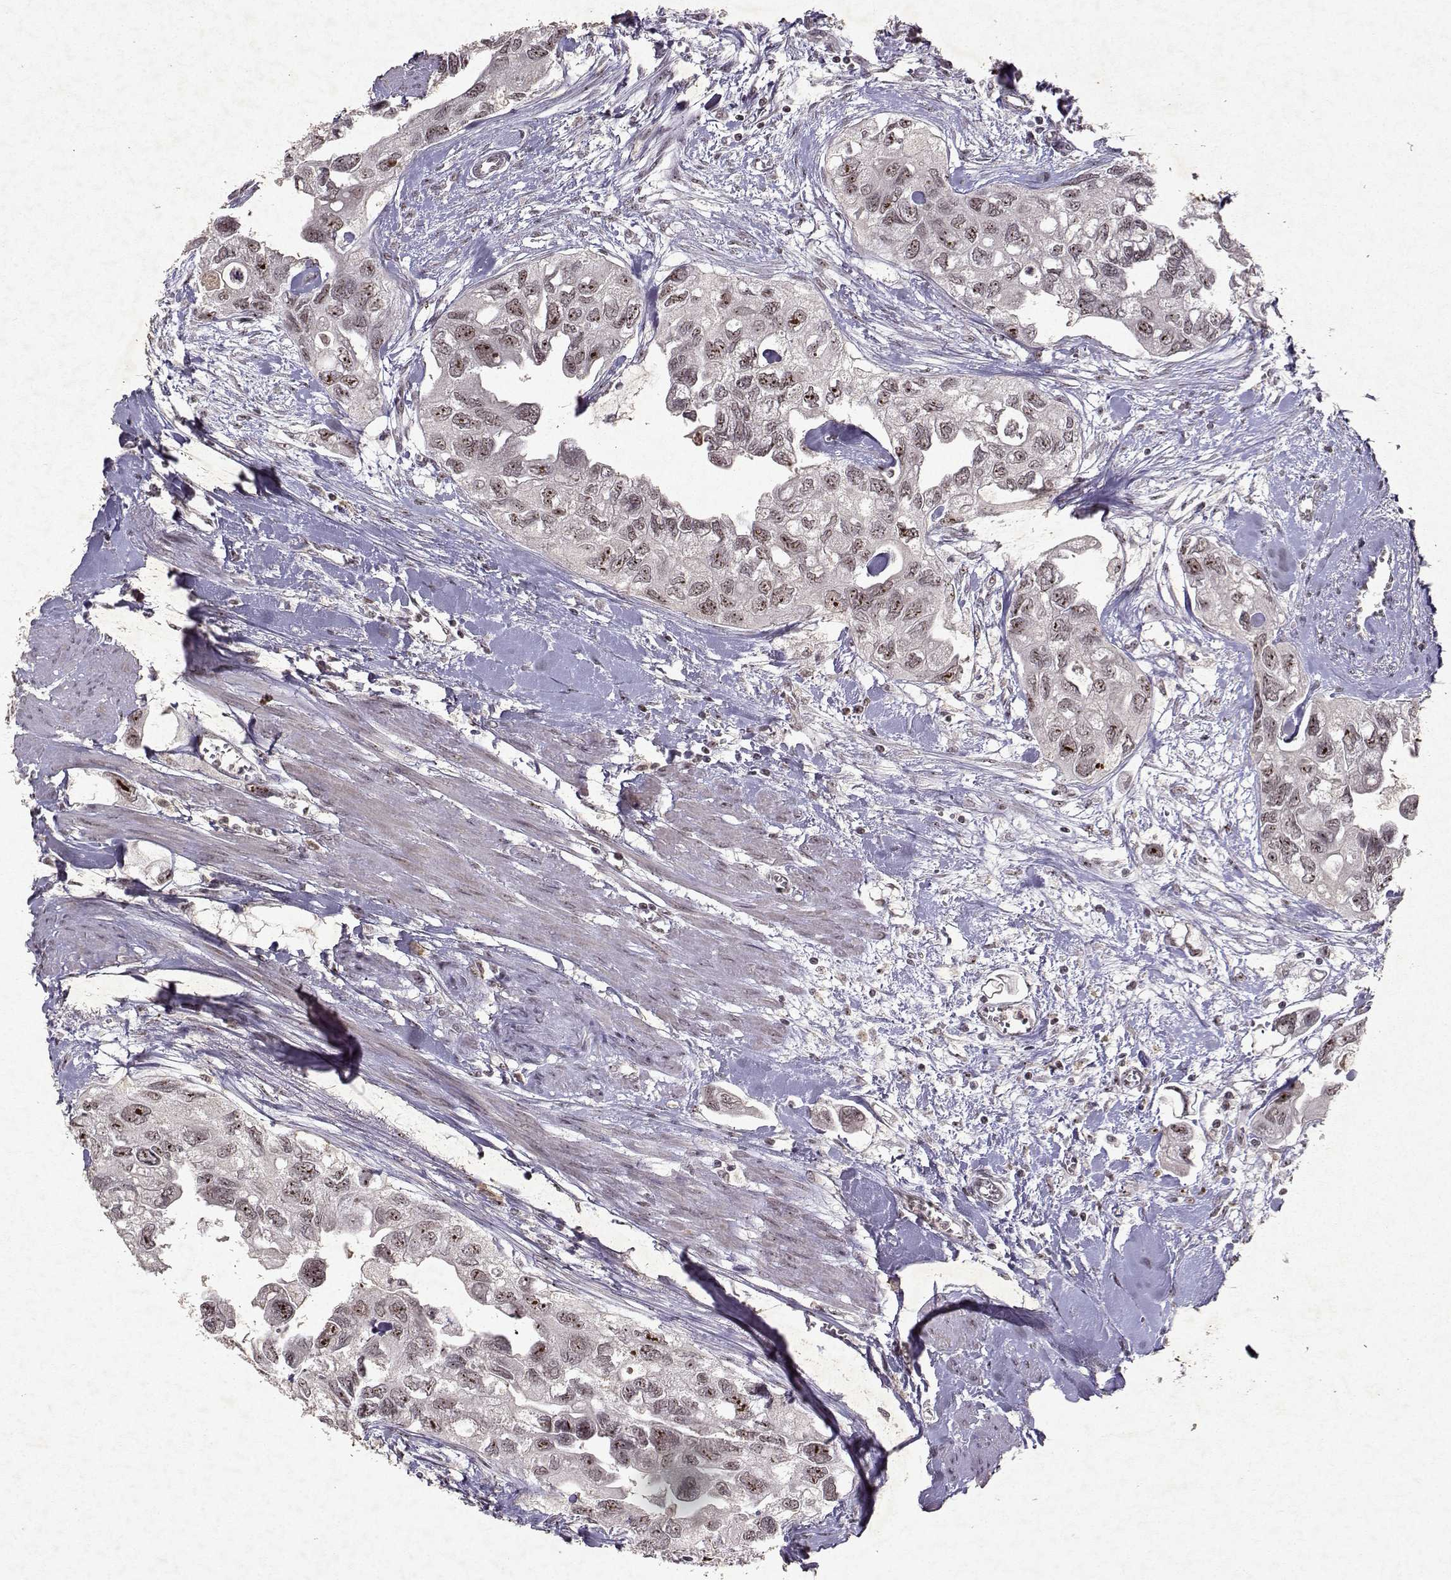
{"staining": {"intensity": "moderate", "quantity": "<25%", "location": "nuclear"}, "tissue": "urothelial cancer", "cell_type": "Tumor cells", "image_type": "cancer", "snomed": [{"axis": "morphology", "description": "Urothelial carcinoma, High grade"}, {"axis": "topography", "description": "Urinary bladder"}], "caption": "Urothelial cancer stained for a protein (brown) displays moderate nuclear positive staining in approximately <25% of tumor cells.", "gene": "DDX56", "patient": {"sex": "male", "age": 59}}